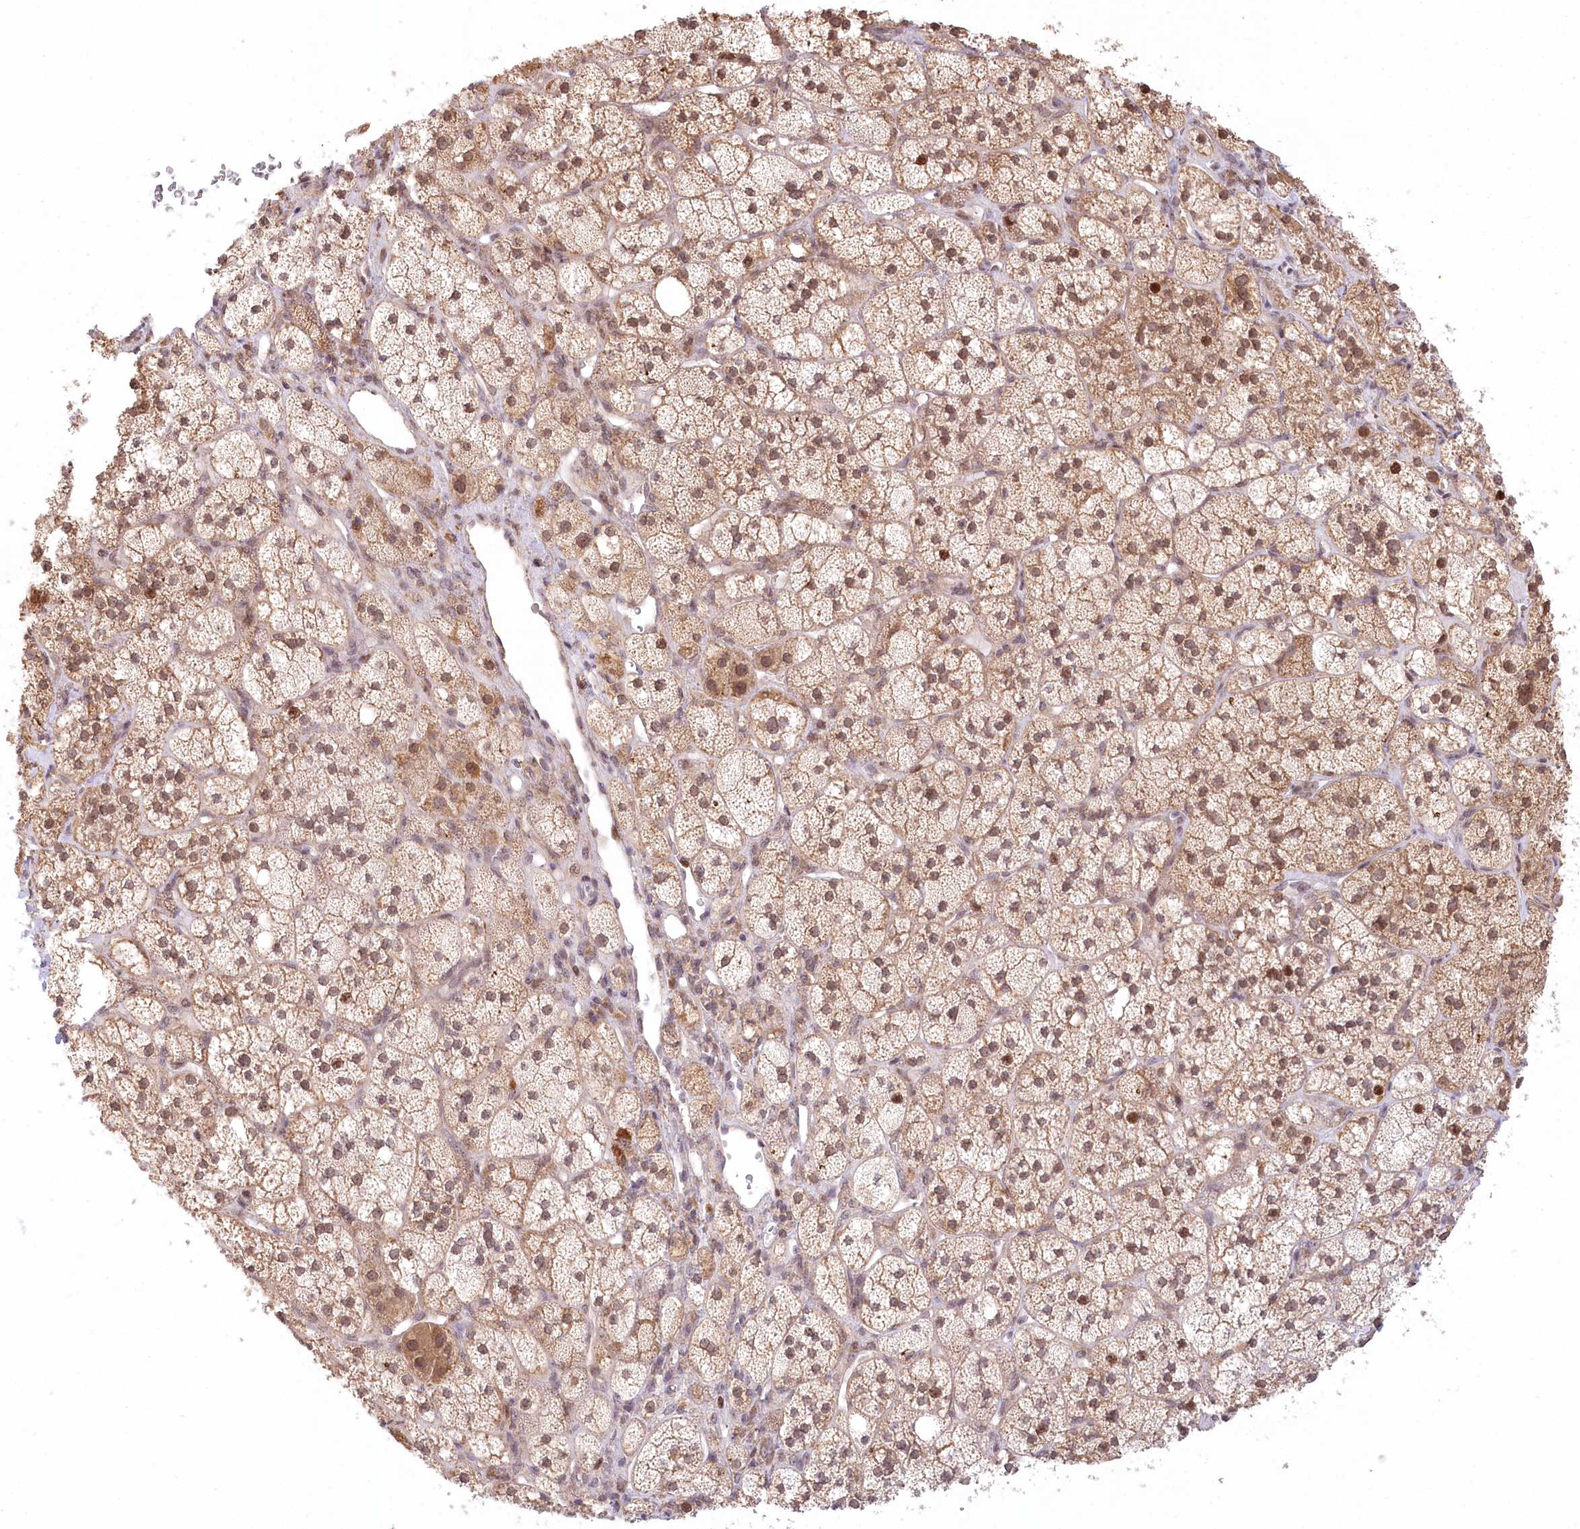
{"staining": {"intensity": "strong", "quantity": "25%-75%", "location": "cytoplasmic/membranous,nuclear"}, "tissue": "adrenal gland", "cell_type": "Glandular cells", "image_type": "normal", "snomed": [{"axis": "morphology", "description": "Normal tissue, NOS"}, {"axis": "topography", "description": "Adrenal gland"}], "caption": "A high amount of strong cytoplasmic/membranous,nuclear staining is seen in about 25%-75% of glandular cells in normal adrenal gland. (DAB (3,3'-diaminobenzidine) IHC, brown staining for protein, blue staining for nuclei).", "gene": "PYURF", "patient": {"sex": "male", "age": 61}}